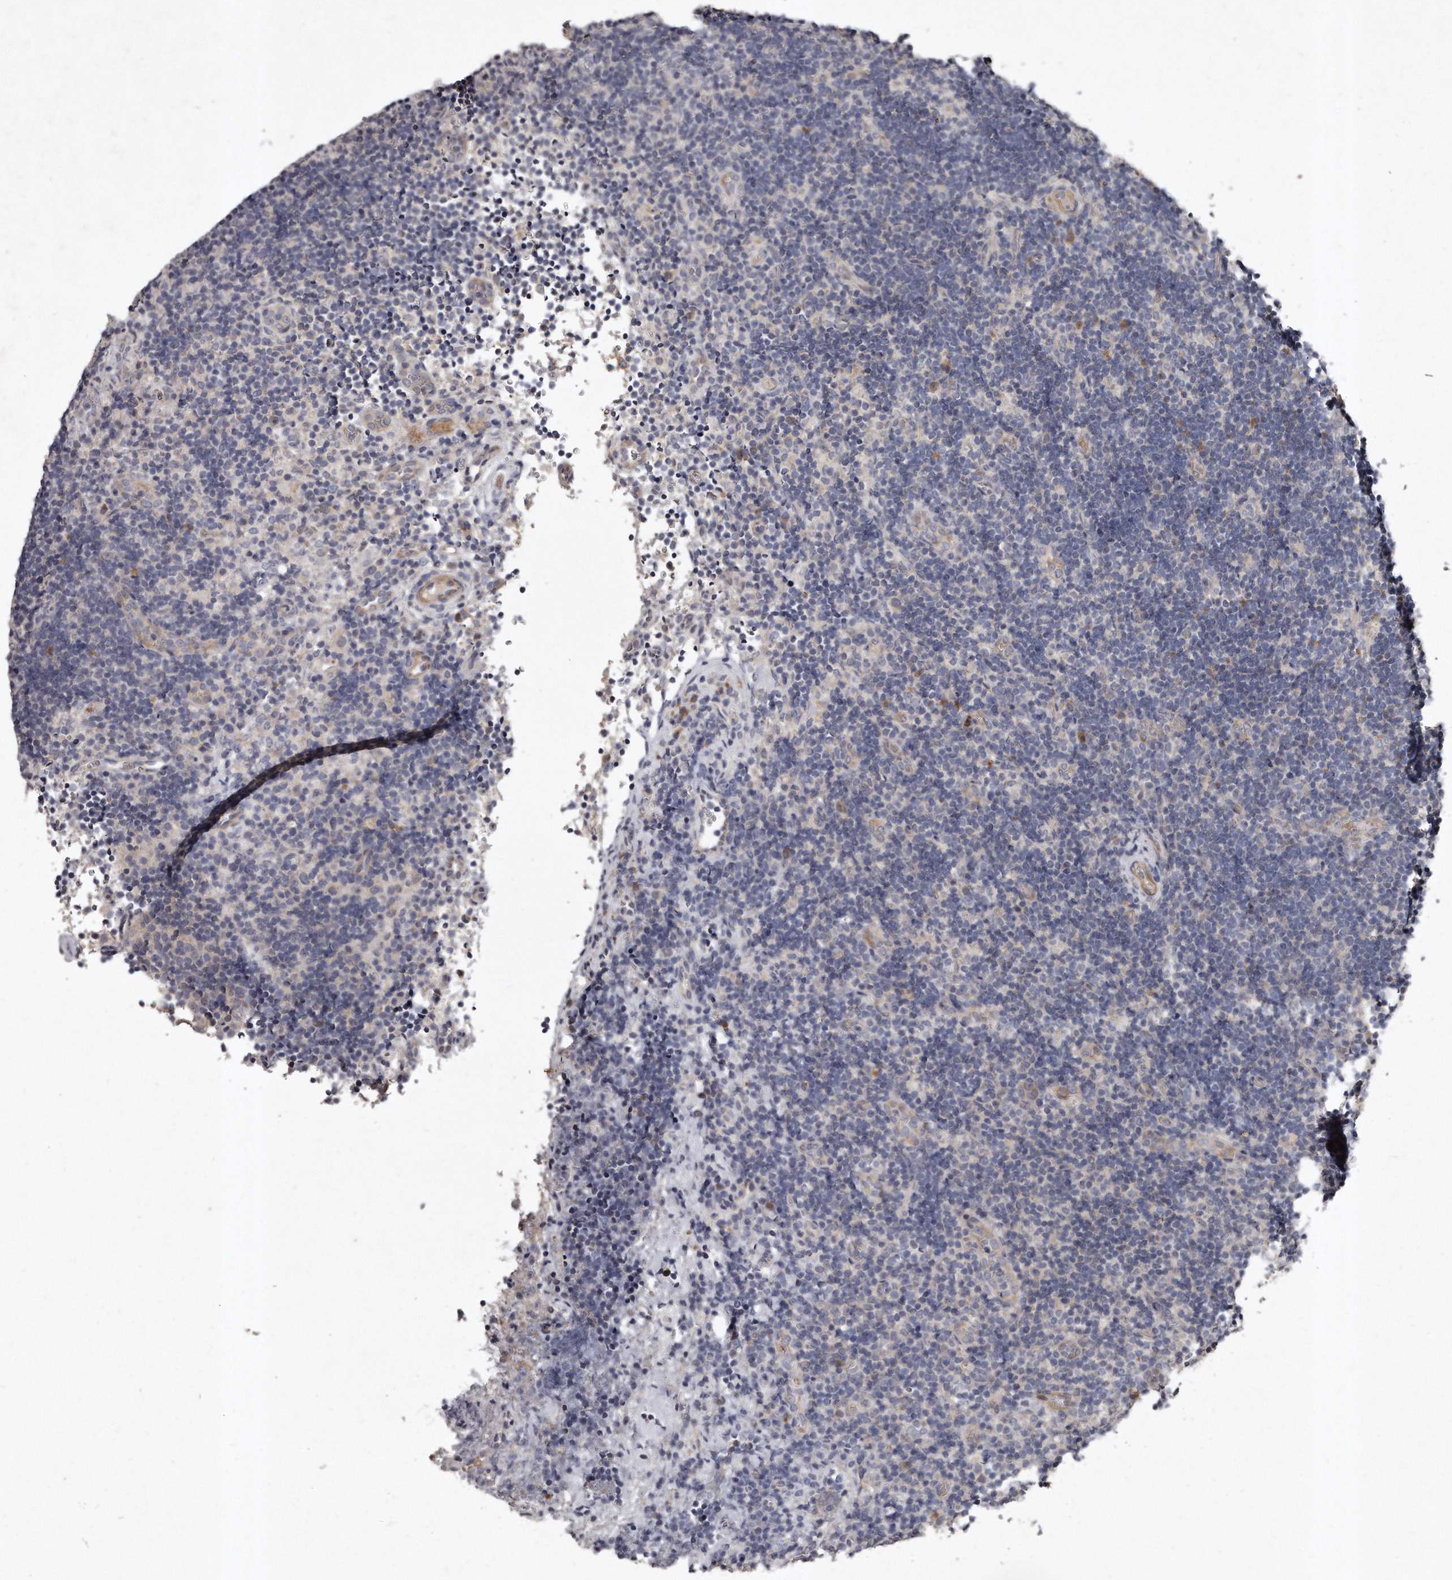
{"staining": {"intensity": "negative", "quantity": "none", "location": "none"}, "tissue": "lymph node", "cell_type": "Germinal center cells", "image_type": "normal", "snomed": [{"axis": "morphology", "description": "Normal tissue, NOS"}, {"axis": "topography", "description": "Lymph node"}], "caption": "Immunohistochemistry (IHC) image of benign lymph node: lymph node stained with DAB demonstrates no significant protein positivity in germinal center cells. (Brightfield microscopy of DAB immunohistochemistry (IHC) at high magnification).", "gene": "TECR", "patient": {"sex": "female", "age": 22}}